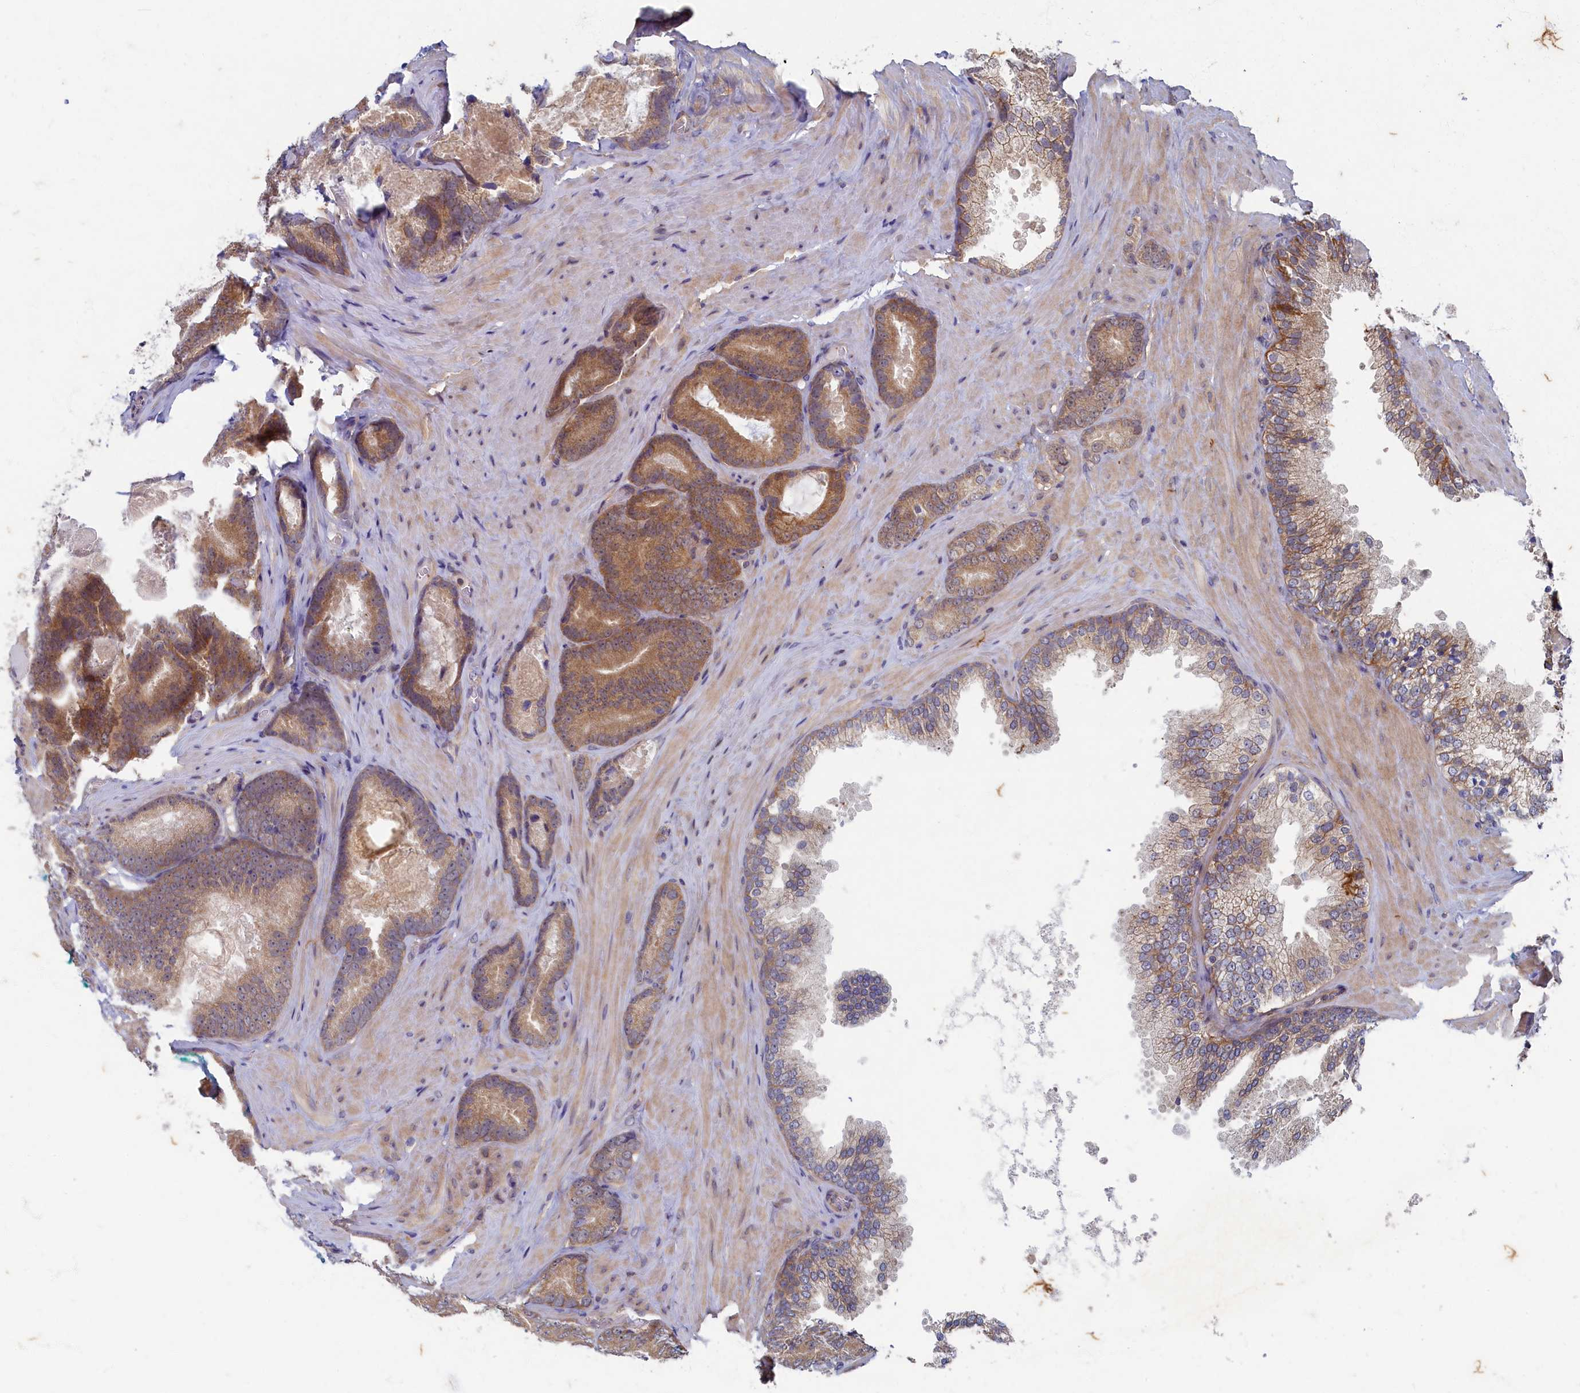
{"staining": {"intensity": "moderate", "quantity": ">75%", "location": "cytoplasmic/membranous"}, "tissue": "prostate cancer", "cell_type": "Tumor cells", "image_type": "cancer", "snomed": [{"axis": "morphology", "description": "Adenocarcinoma, High grade"}, {"axis": "topography", "description": "Prostate"}], "caption": "High-power microscopy captured an IHC histopathology image of prostate cancer, revealing moderate cytoplasmic/membranous expression in about >75% of tumor cells. The staining is performed using DAB (3,3'-diaminobenzidine) brown chromogen to label protein expression. The nuclei are counter-stained blue using hematoxylin.", "gene": "WDR59", "patient": {"sex": "male", "age": 66}}